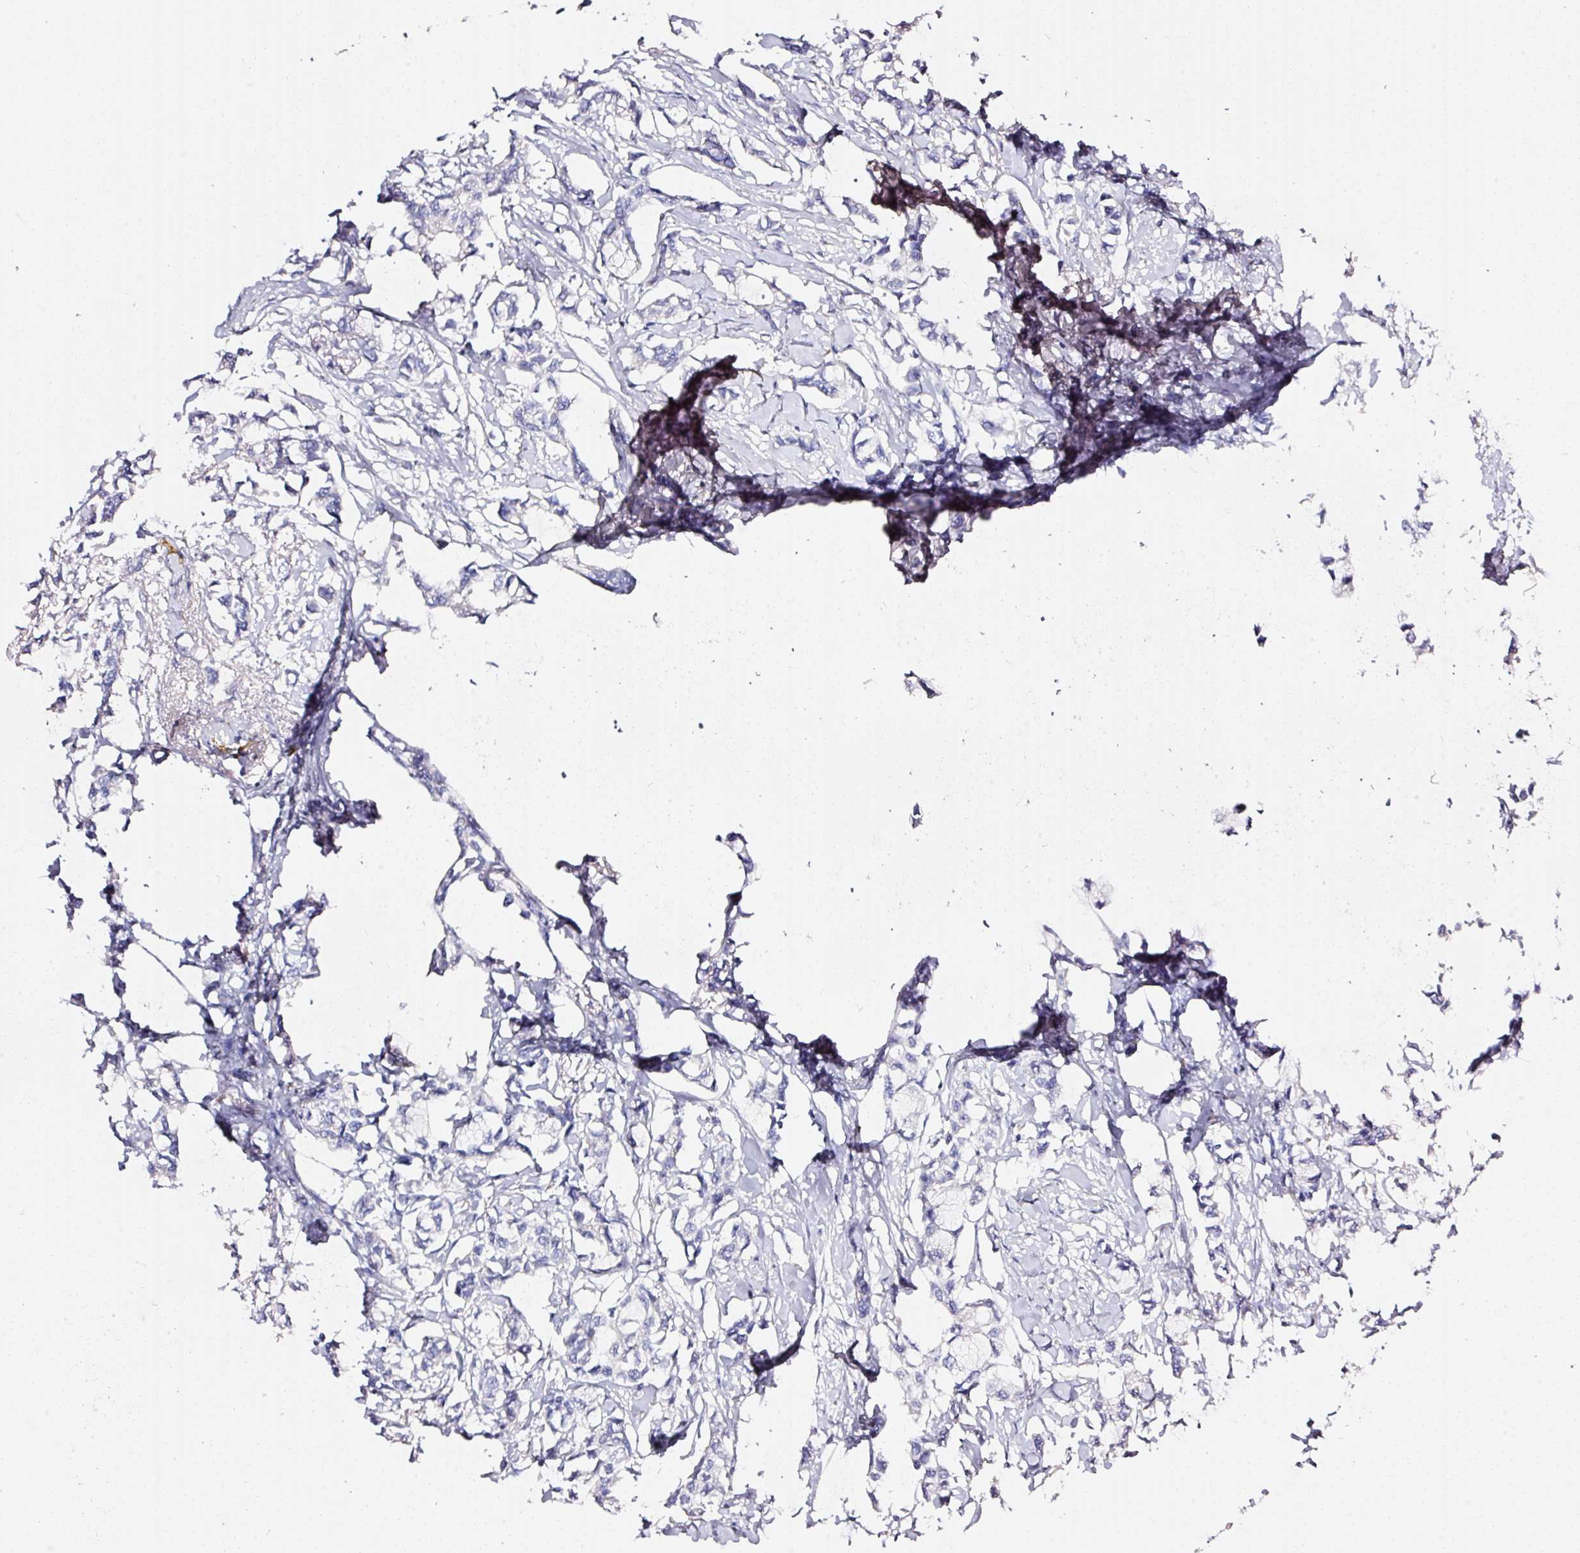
{"staining": {"intensity": "negative", "quantity": "none", "location": "none"}, "tissue": "breast cancer", "cell_type": "Tumor cells", "image_type": "cancer", "snomed": [{"axis": "morphology", "description": "Duct carcinoma"}, {"axis": "topography", "description": "Breast"}], "caption": "The histopathology image shows no staining of tumor cells in breast cancer.", "gene": "CYB561A3", "patient": {"sex": "female", "age": 73}}